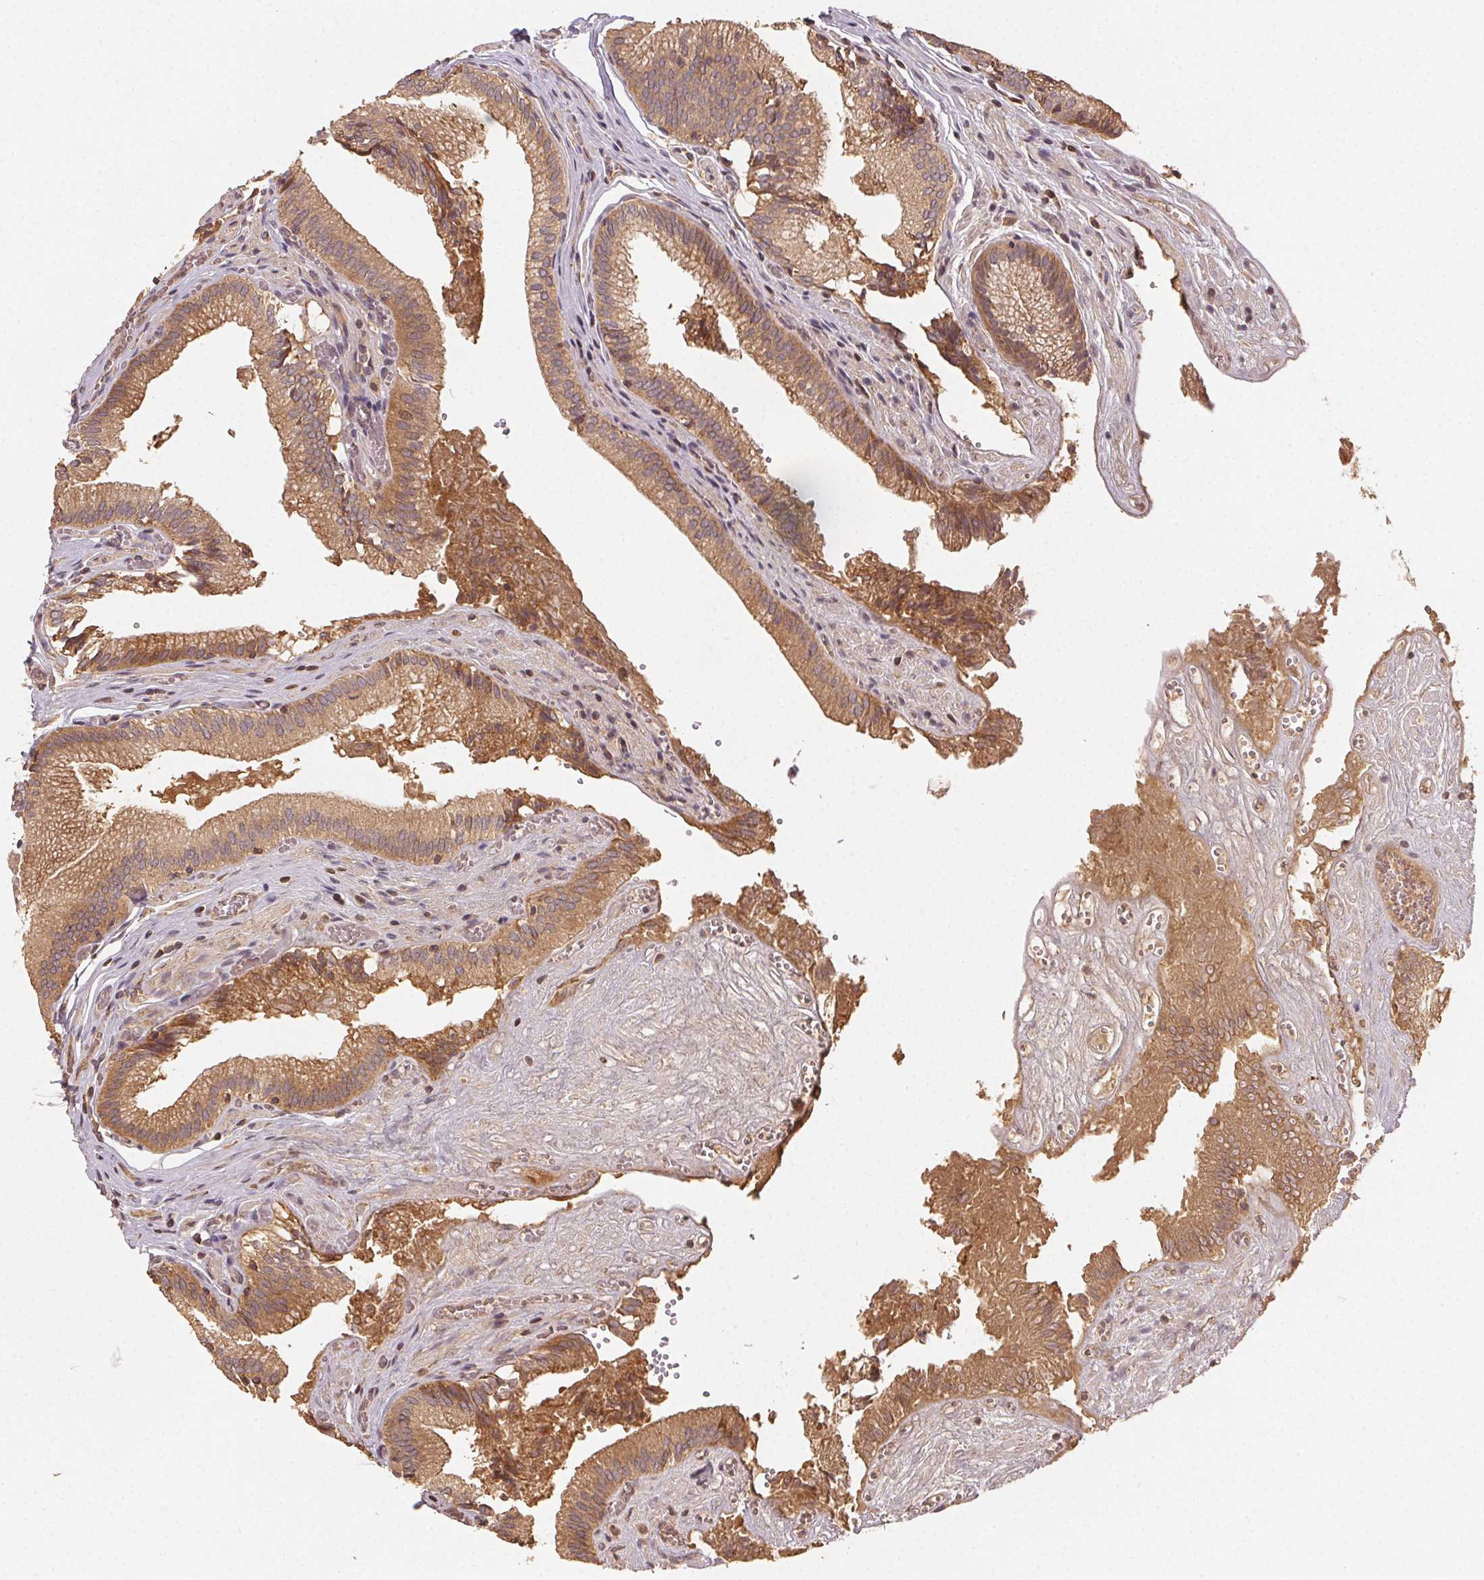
{"staining": {"intensity": "moderate", "quantity": ">75%", "location": "cytoplasmic/membranous"}, "tissue": "gallbladder", "cell_type": "Glandular cells", "image_type": "normal", "snomed": [{"axis": "morphology", "description": "Normal tissue, NOS"}, {"axis": "topography", "description": "Gallbladder"}, {"axis": "topography", "description": "Peripheral nerve tissue"}], "caption": "Immunohistochemistry micrograph of benign gallbladder: gallbladder stained using immunohistochemistry (IHC) shows medium levels of moderate protein expression localized specifically in the cytoplasmic/membranous of glandular cells, appearing as a cytoplasmic/membranous brown color.", "gene": "RALA", "patient": {"sex": "male", "age": 17}}